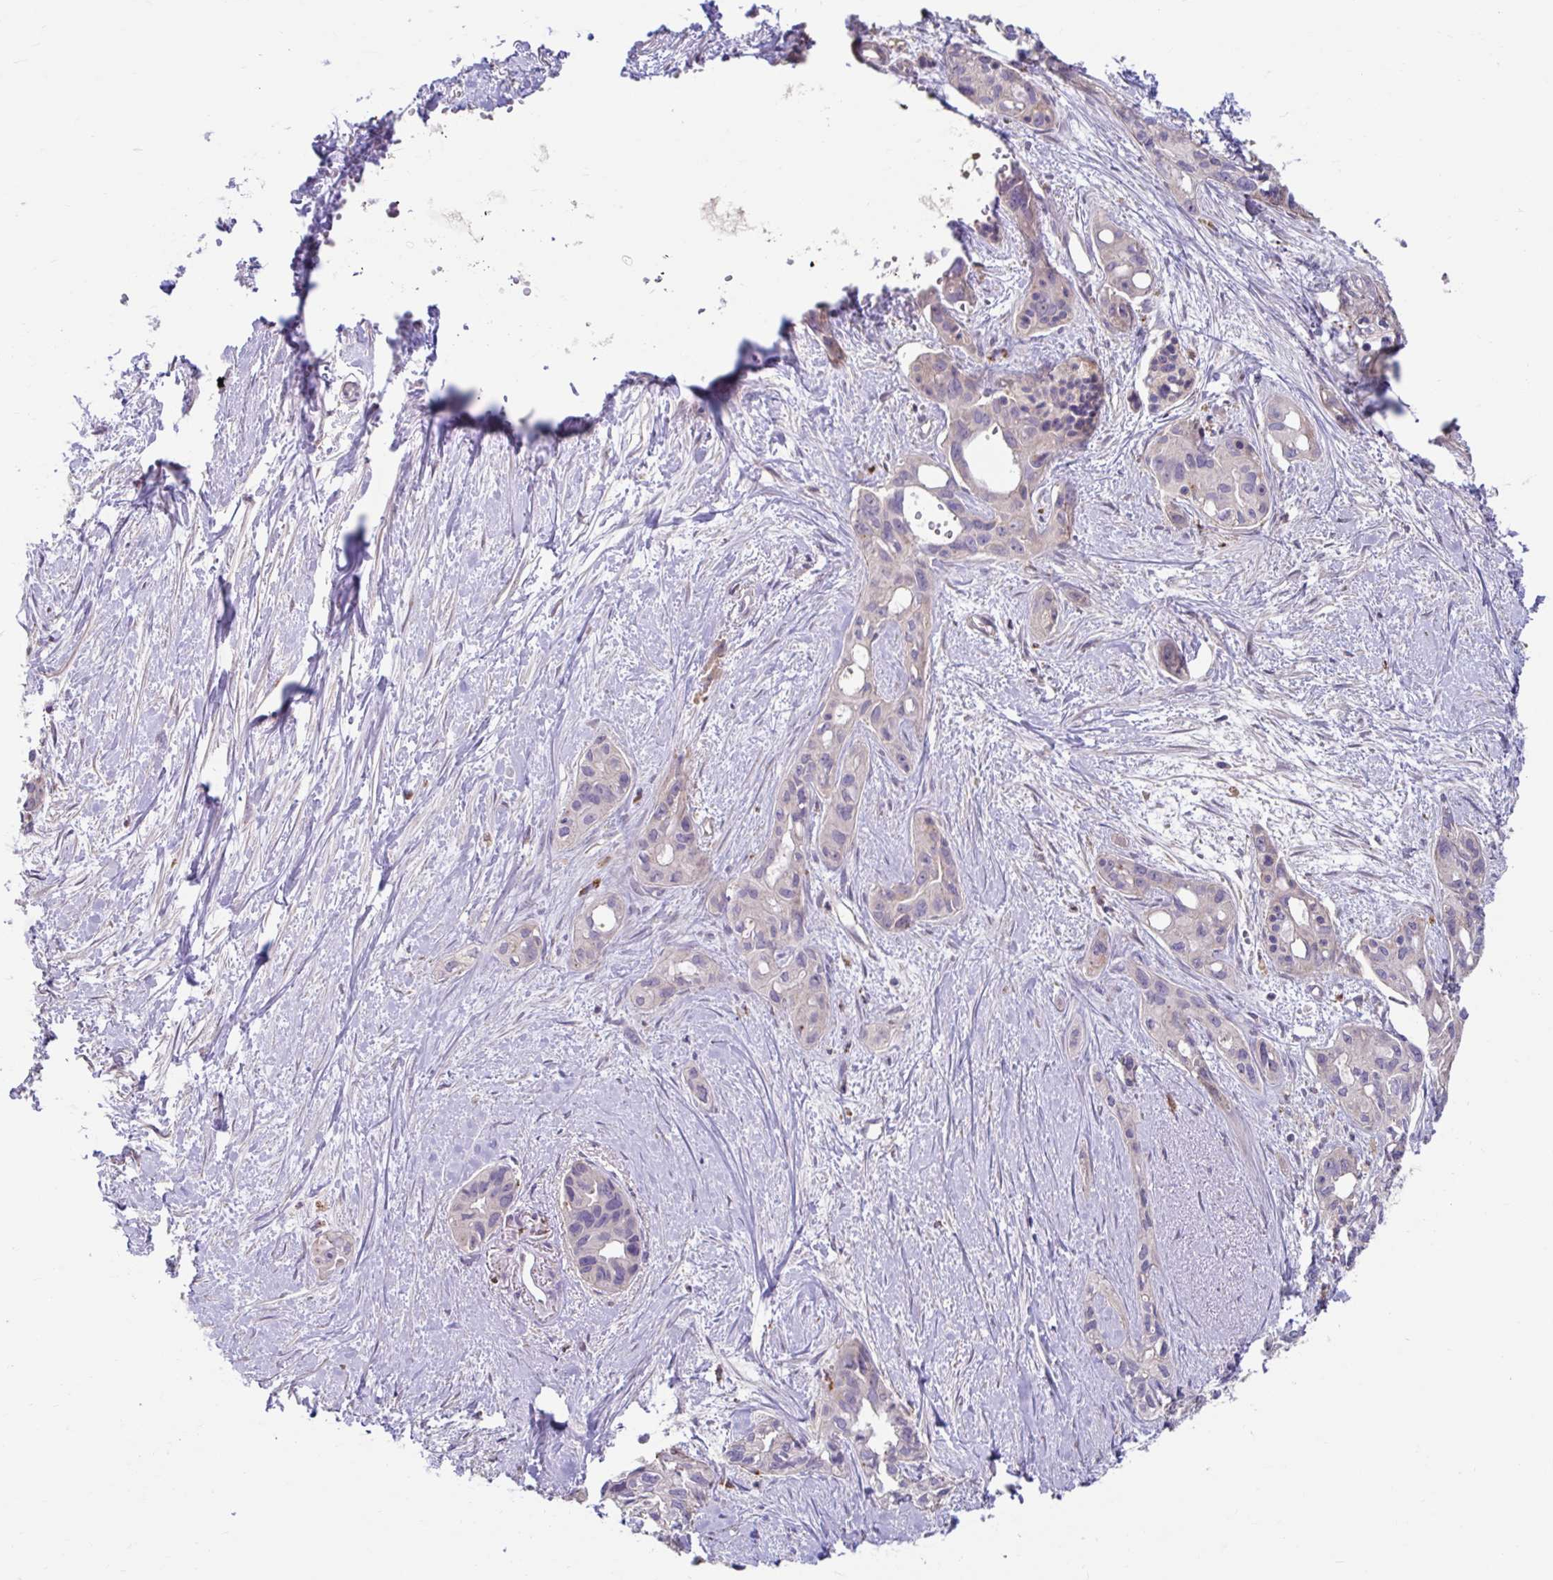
{"staining": {"intensity": "negative", "quantity": "none", "location": "none"}, "tissue": "pancreatic cancer", "cell_type": "Tumor cells", "image_type": "cancer", "snomed": [{"axis": "morphology", "description": "Adenocarcinoma, NOS"}, {"axis": "topography", "description": "Pancreas"}], "caption": "Pancreatic cancer (adenocarcinoma) stained for a protein using immunohistochemistry (IHC) displays no positivity tumor cells.", "gene": "ZNF33A", "patient": {"sex": "female", "age": 50}}